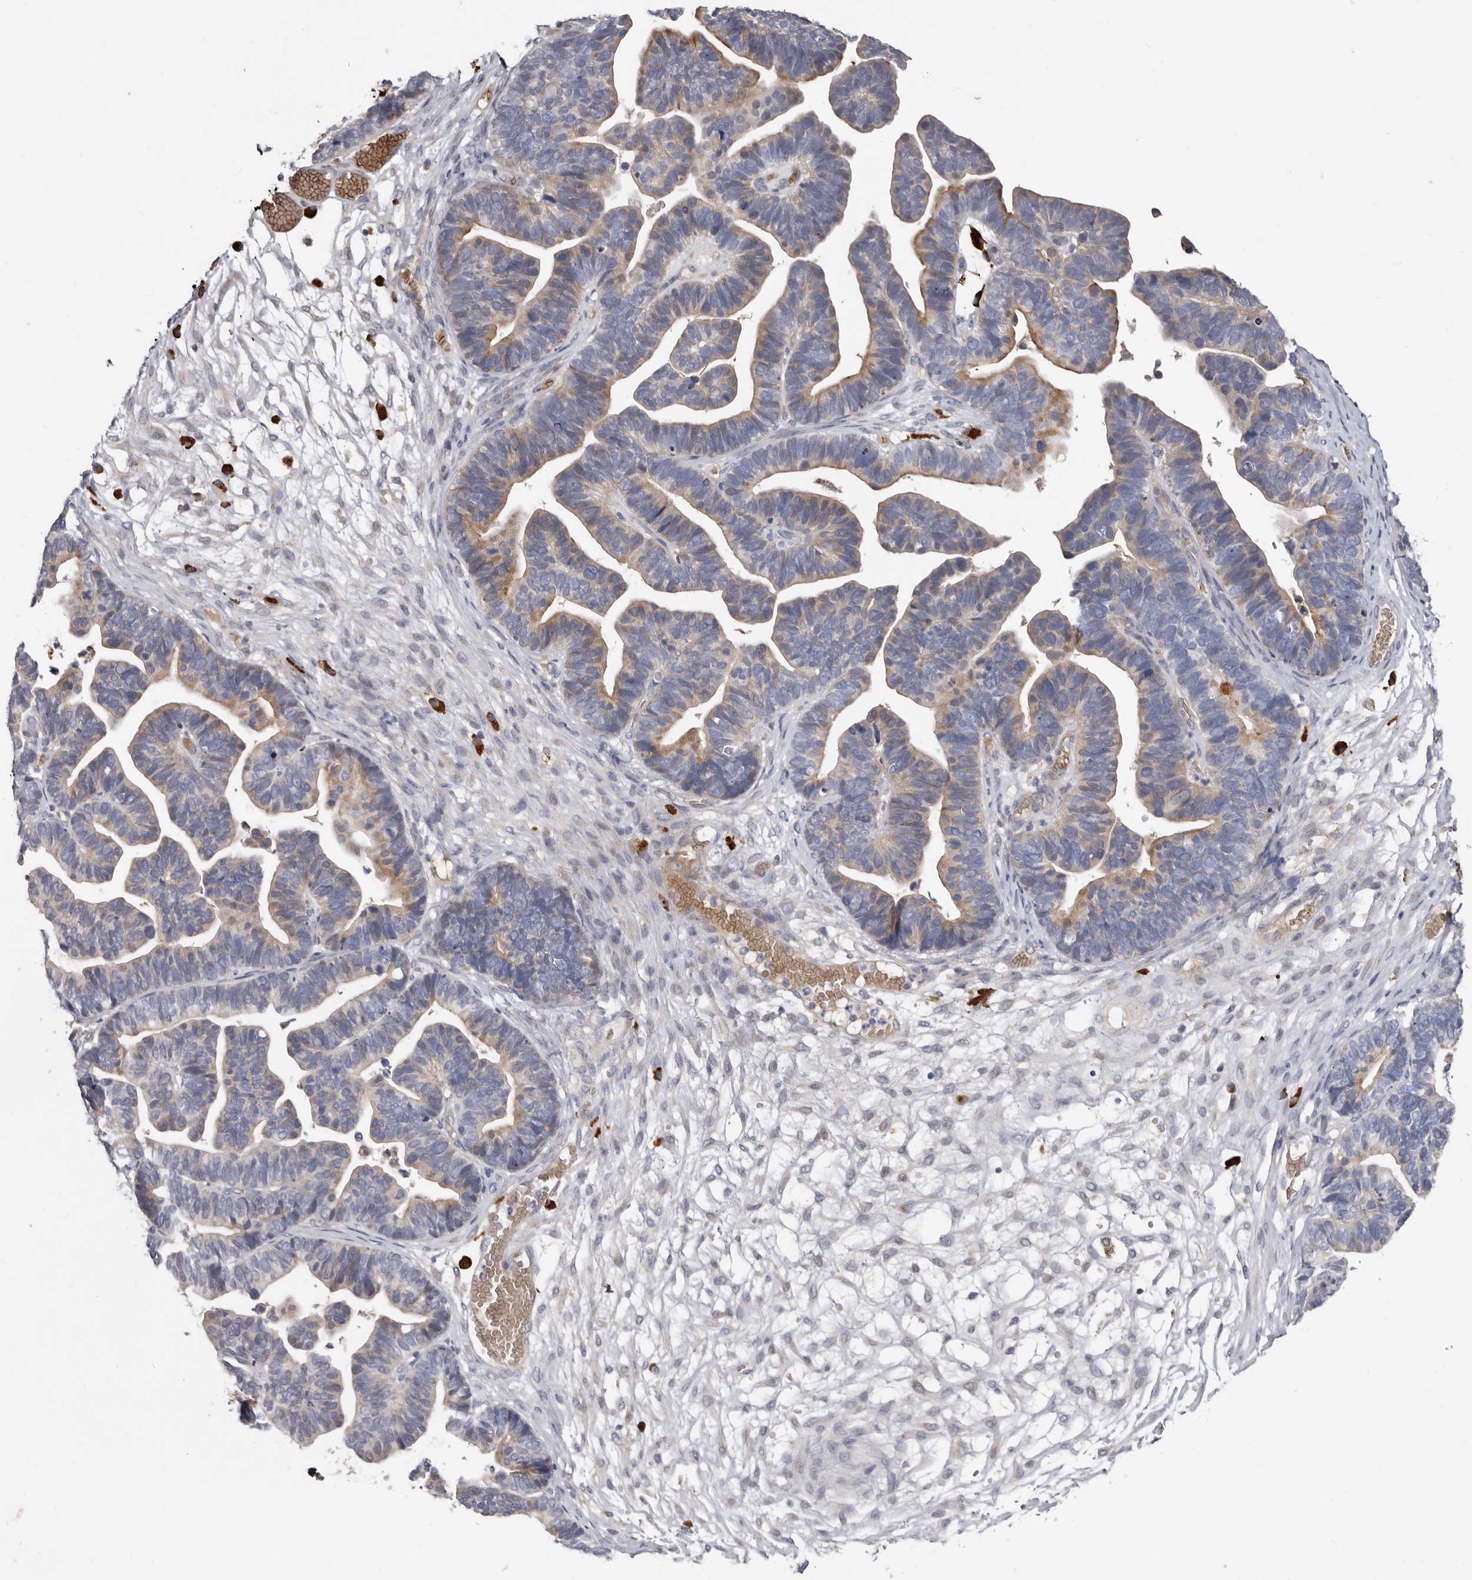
{"staining": {"intensity": "weak", "quantity": "25%-75%", "location": "cytoplasmic/membranous"}, "tissue": "ovarian cancer", "cell_type": "Tumor cells", "image_type": "cancer", "snomed": [{"axis": "morphology", "description": "Cystadenocarcinoma, serous, NOS"}, {"axis": "topography", "description": "Ovary"}], "caption": "Ovarian cancer was stained to show a protein in brown. There is low levels of weak cytoplasmic/membranous positivity in about 25%-75% of tumor cells.", "gene": "SPTA1", "patient": {"sex": "female", "age": 56}}